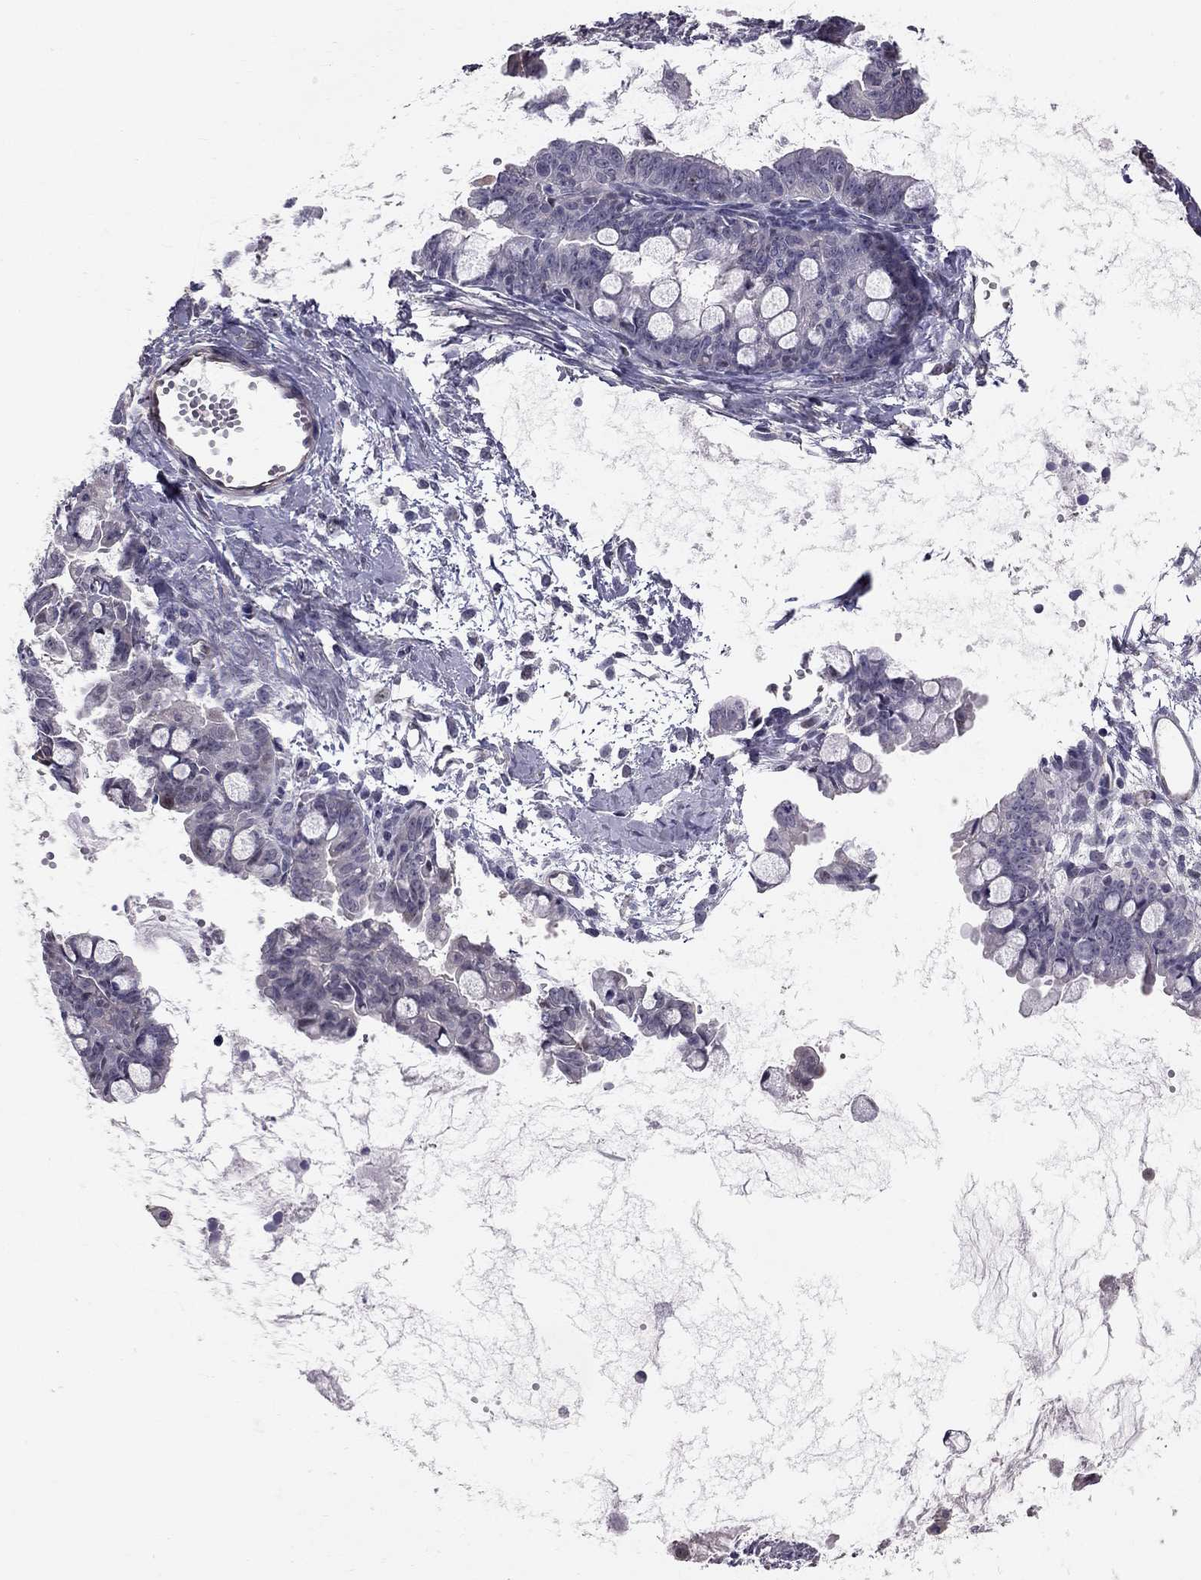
{"staining": {"intensity": "negative", "quantity": "none", "location": "none"}, "tissue": "ovarian cancer", "cell_type": "Tumor cells", "image_type": "cancer", "snomed": [{"axis": "morphology", "description": "Cystadenocarcinoma, mucinous, NOS"}, {"axis": "topography", "description": "Ovary"}], "caption": "There is no significant expression in tumor cells of ovarian mucinous cystadenocarcinoma. Nuclei are stained in blue.", "gene": "GJB4", "patient": {"sex": "female", "age": 63}}